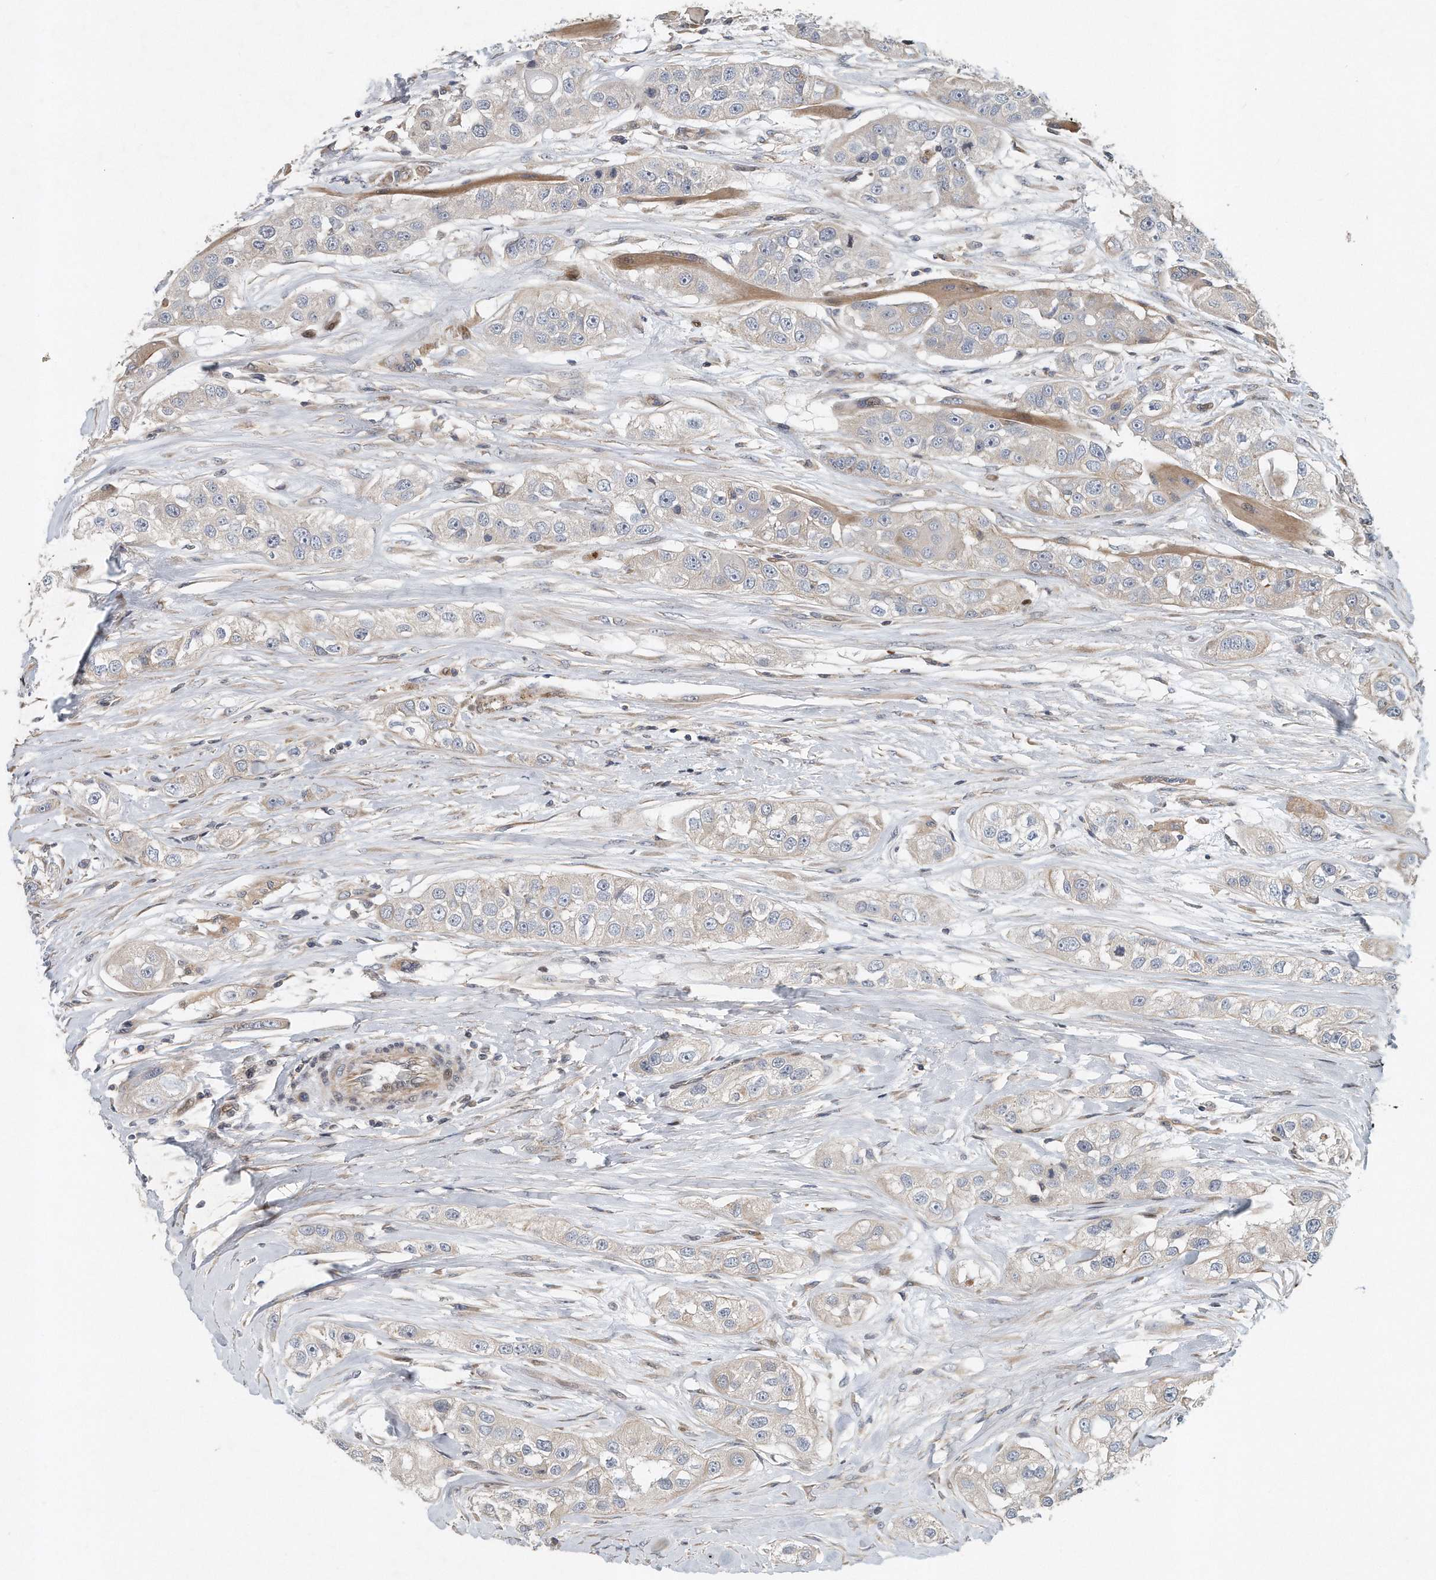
{"staining": {"intensity": "negative", "quantity": "none", "location": "none"}, "tissue": "head and neck cancer", "cell_type": "Tumor cells", "image_type": "cancer", "snomed": [{"axis": "morphology", "description": "Normal tissue, NOS"}, {"axis": "morphology", "description": "Squamous cell carcinoma, NOS"}, {"axis": "topography", "description": "Skeletal muscle"}, {"axis": "topography", "description": "Head-Neck"}], "caption": "Tumor cells are negative for protein expression in human squamous cell carcinoma (head and neck). (DAB (3,3'-diaminobenzidine) immunohistochemistry, high magnification).", "gene": "PCDH8", "patient": {"sex": "male", "age": 51}}